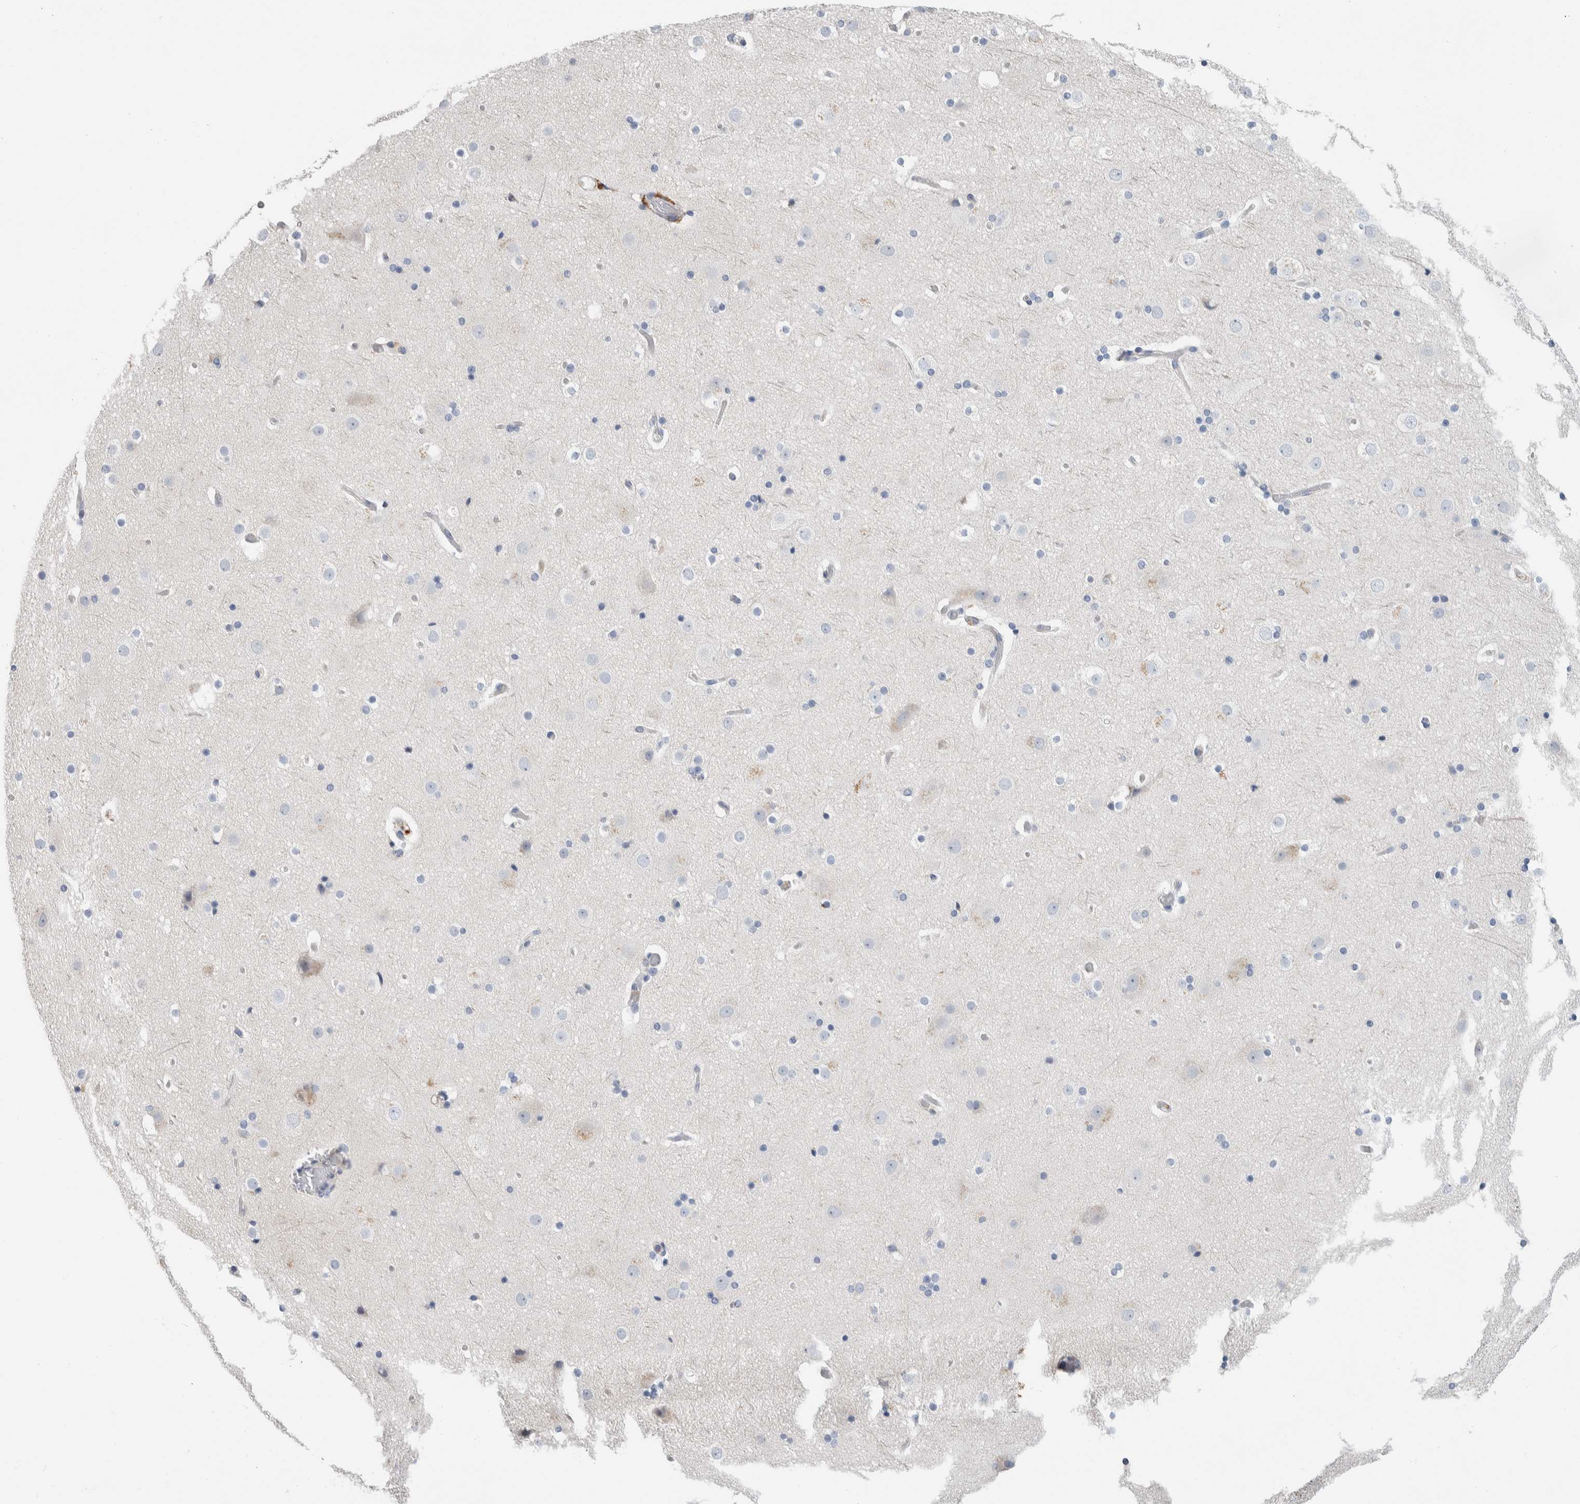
{"staining": {"intensity": "negative", "quantity": "none", "location": "none"}, "tissue": "cerebral cortex", "cell_type": "Endothelial cells", "image_type": "normal", "snomed": [{"axis": "morphology", "description": "Normal tissue, NOS"}, {"axis": "topography", "description": "Cerebral cortex"}], "caption": "DAB (3,3'-diaminobenzidine) immunohistochemical staining of normal human cerebral cortex demonstrates no significant staining in endothelial cells. Brightfield microscopy of immunohistochemistry (IHC) stained with DAB (3,3'-diaminobenzidine) (brown) and hematoxylin (blue), captured at high magnification.", "gene": "ENGASE", "patient": {"sex": "male", "age": 57}}